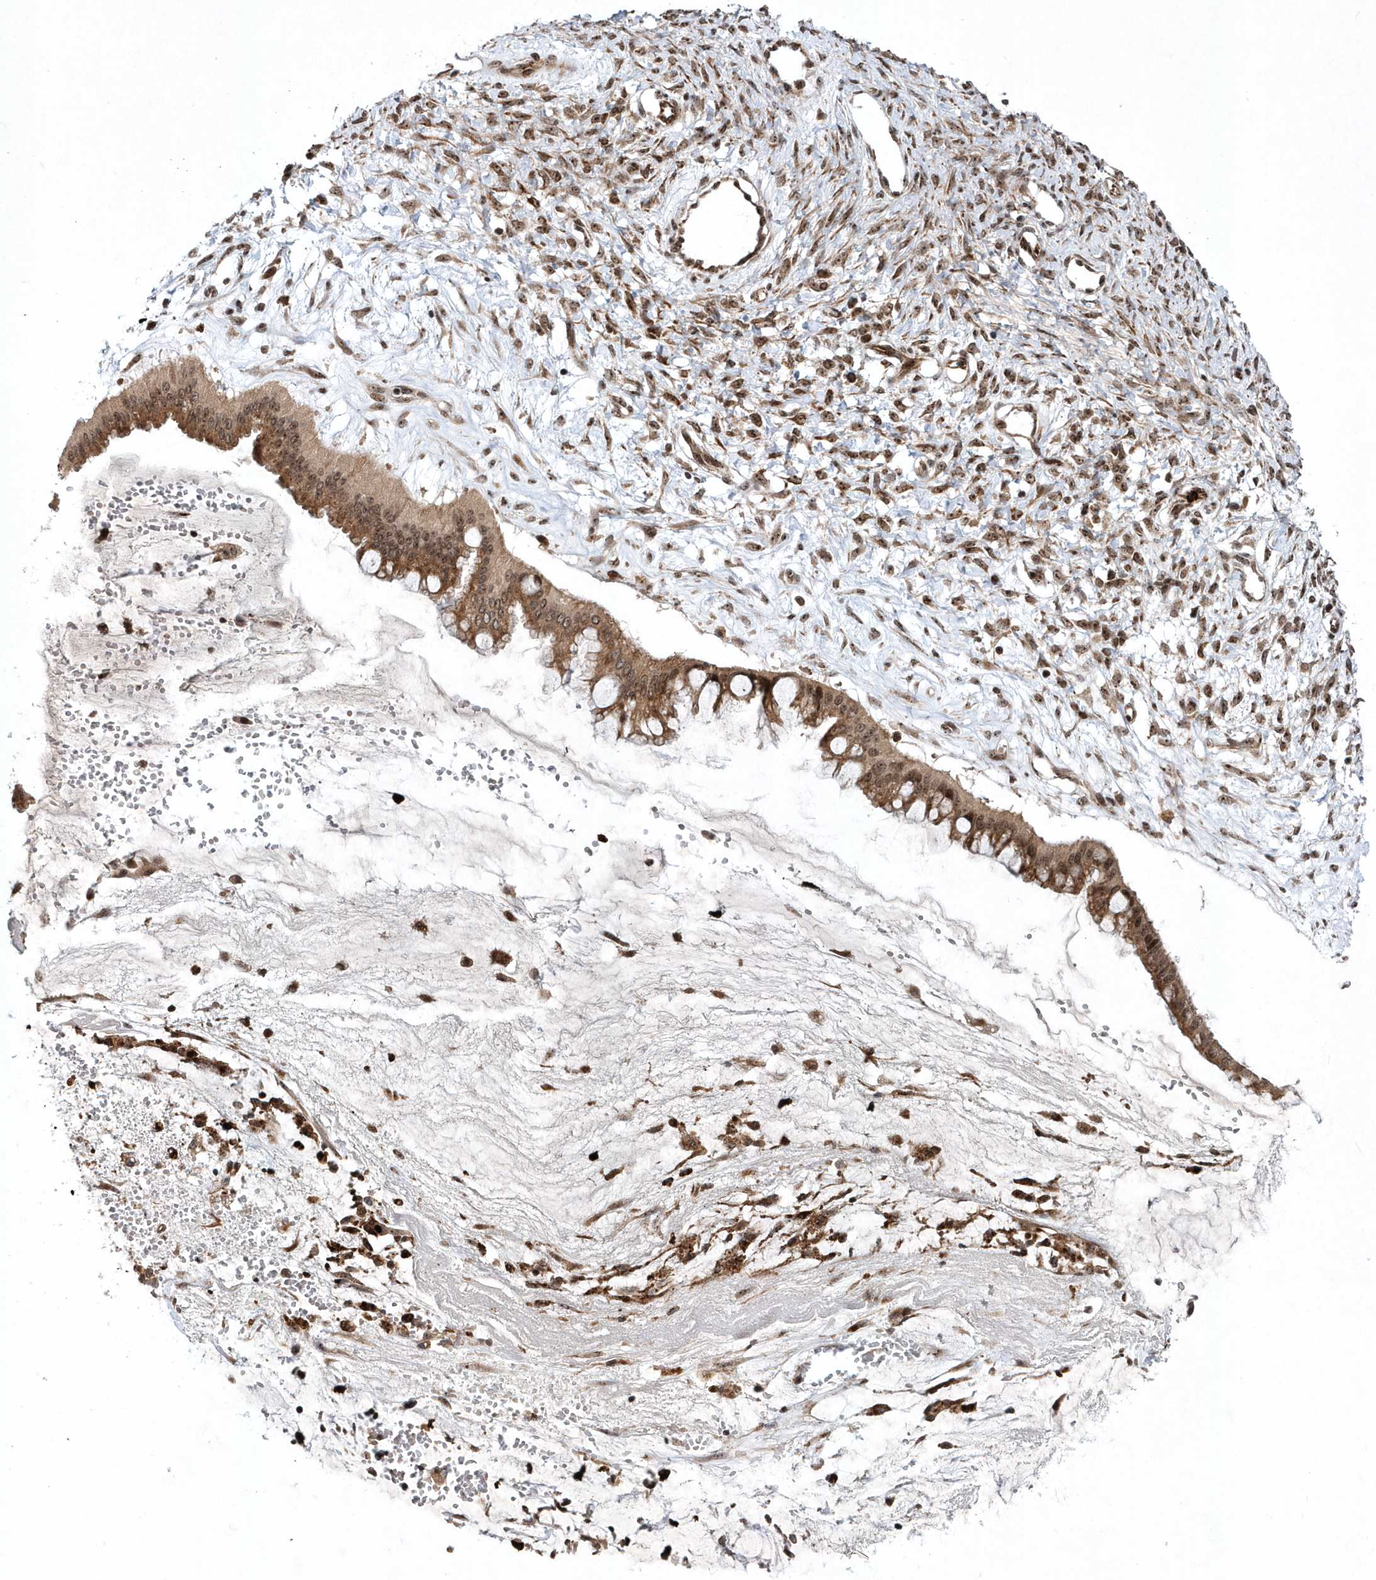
{"staining": {"intensity": "moderate", "quantity": ">75%", "location": "cytoplasmic/membranous,nuclear"}, "tissue": "ovarian cancer", "cell_type": "Tumor cells", "image_type": "cancer", "snomed": [{"axis": "morphology", "description": "Cystadenocarcinoma, mucinous, NOS"}, {"axis": "topography", "description": "Ovary"}], "caption": "DAB (3,3'-diaminobenzidine) immunohistochemical staining of human mucinous cystadenocarcinoma (ovarian) reveals moderate cytoplasmic/membranous and nuclear protein expression in about >75% of tumor cells.", "gene": "SOWAHB", "patient": {"sex": "female", "age": 73}}